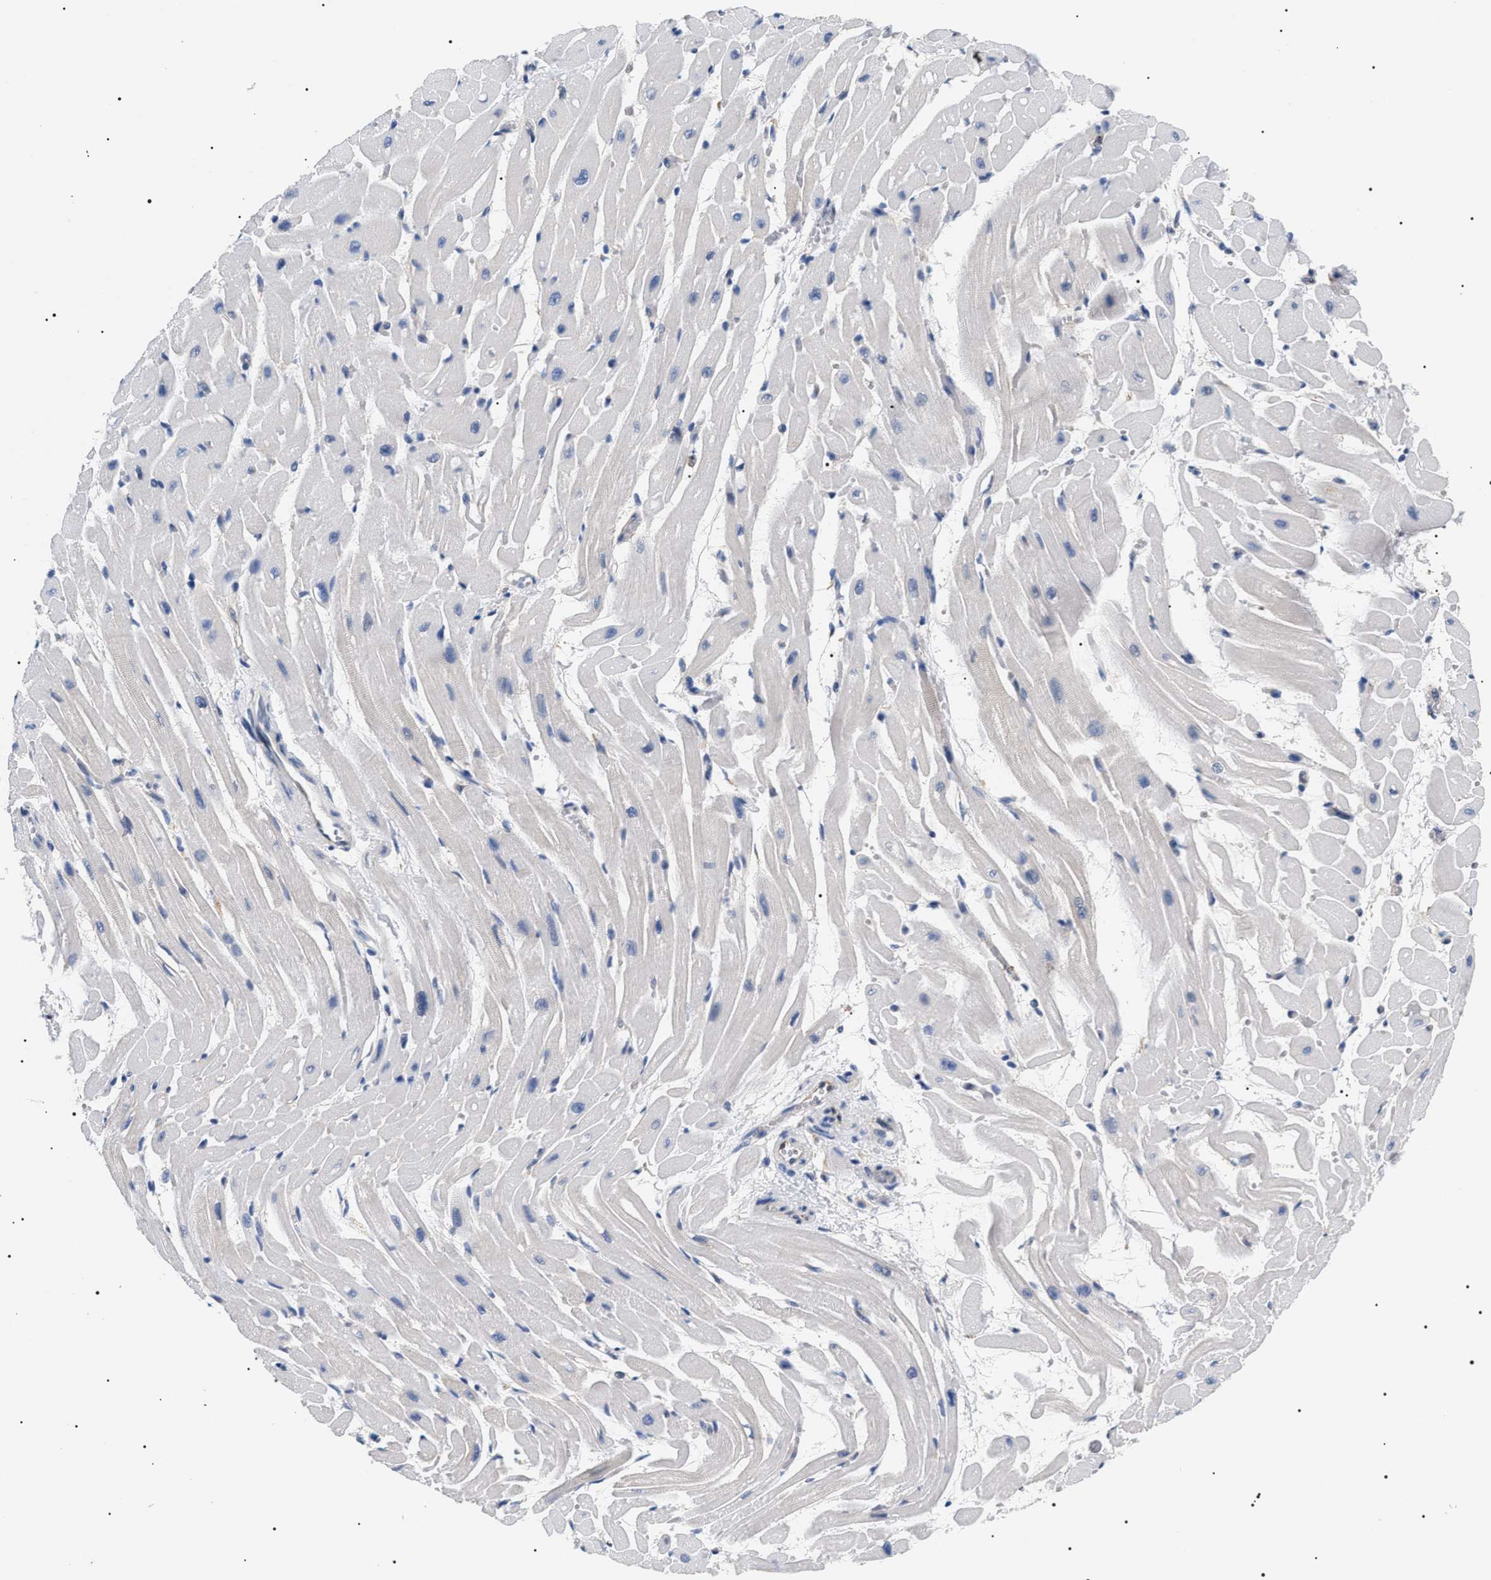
{"staining": {"intensity": "negative", "quantity": "none", "location": "none"}, "tissue": "heart muscle", "cell_type": "Cardiomyocytes", "image_type": "normal", "snomed": [{"axis": "morphology", "description": "Normal tissue, NOS"}, {"axis": "topography", "description": "Heart"}], "caption": "This image is of benign heart muscle stained with immunohistochemistry to label a protein in brown with the nuclei are counter-stained blue. There is no positivity in cardiomyocytes.", "gene": "HSD17B11", "patient": {"sex": "male", "age": 45}}